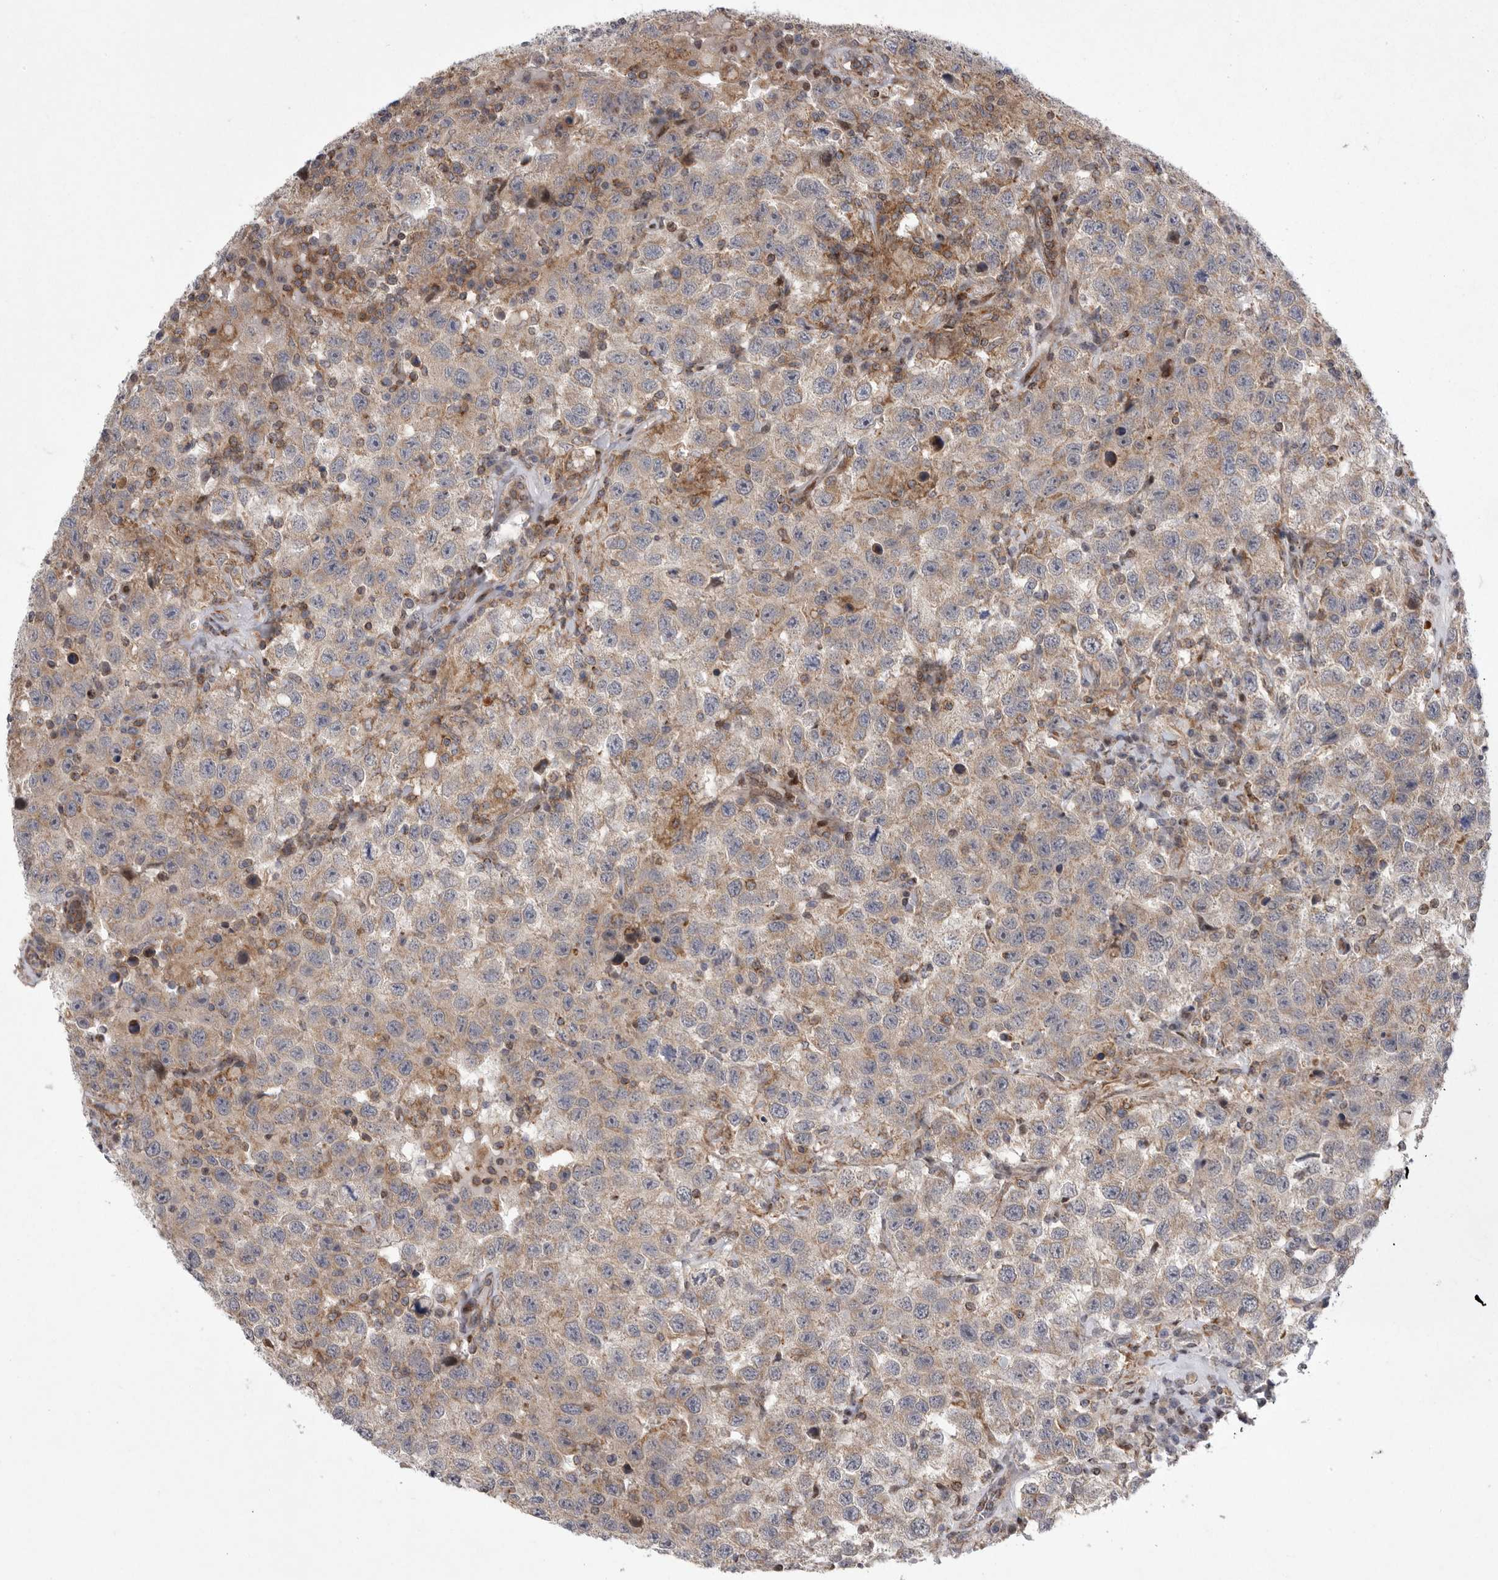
{"staining": {"intensity": "weak", "quantity": ">75%", "location": "cytoplasmic/membranous"}, "tissue": "testis cancer", "cell_type": "Tumor cells", "image_type": "cancer", "snomed": [{"axis": "morphology", "description": "Seminoma, NOS"}, {"axis": "topography", "description": "Testis"}], "caption": "High-magnification brightfield microscopy of testis cancer (seminoma) stained with DAB (3,3'-diaminobenzidine) (brown) and counterstained with hematoxylin (blue). tumor cells exhibit weak cytoplasmic/membranous expression is present in approximately>75% of cells.", "gene": "MPZL1", "patient": {"sex": "male", "age": 41}}